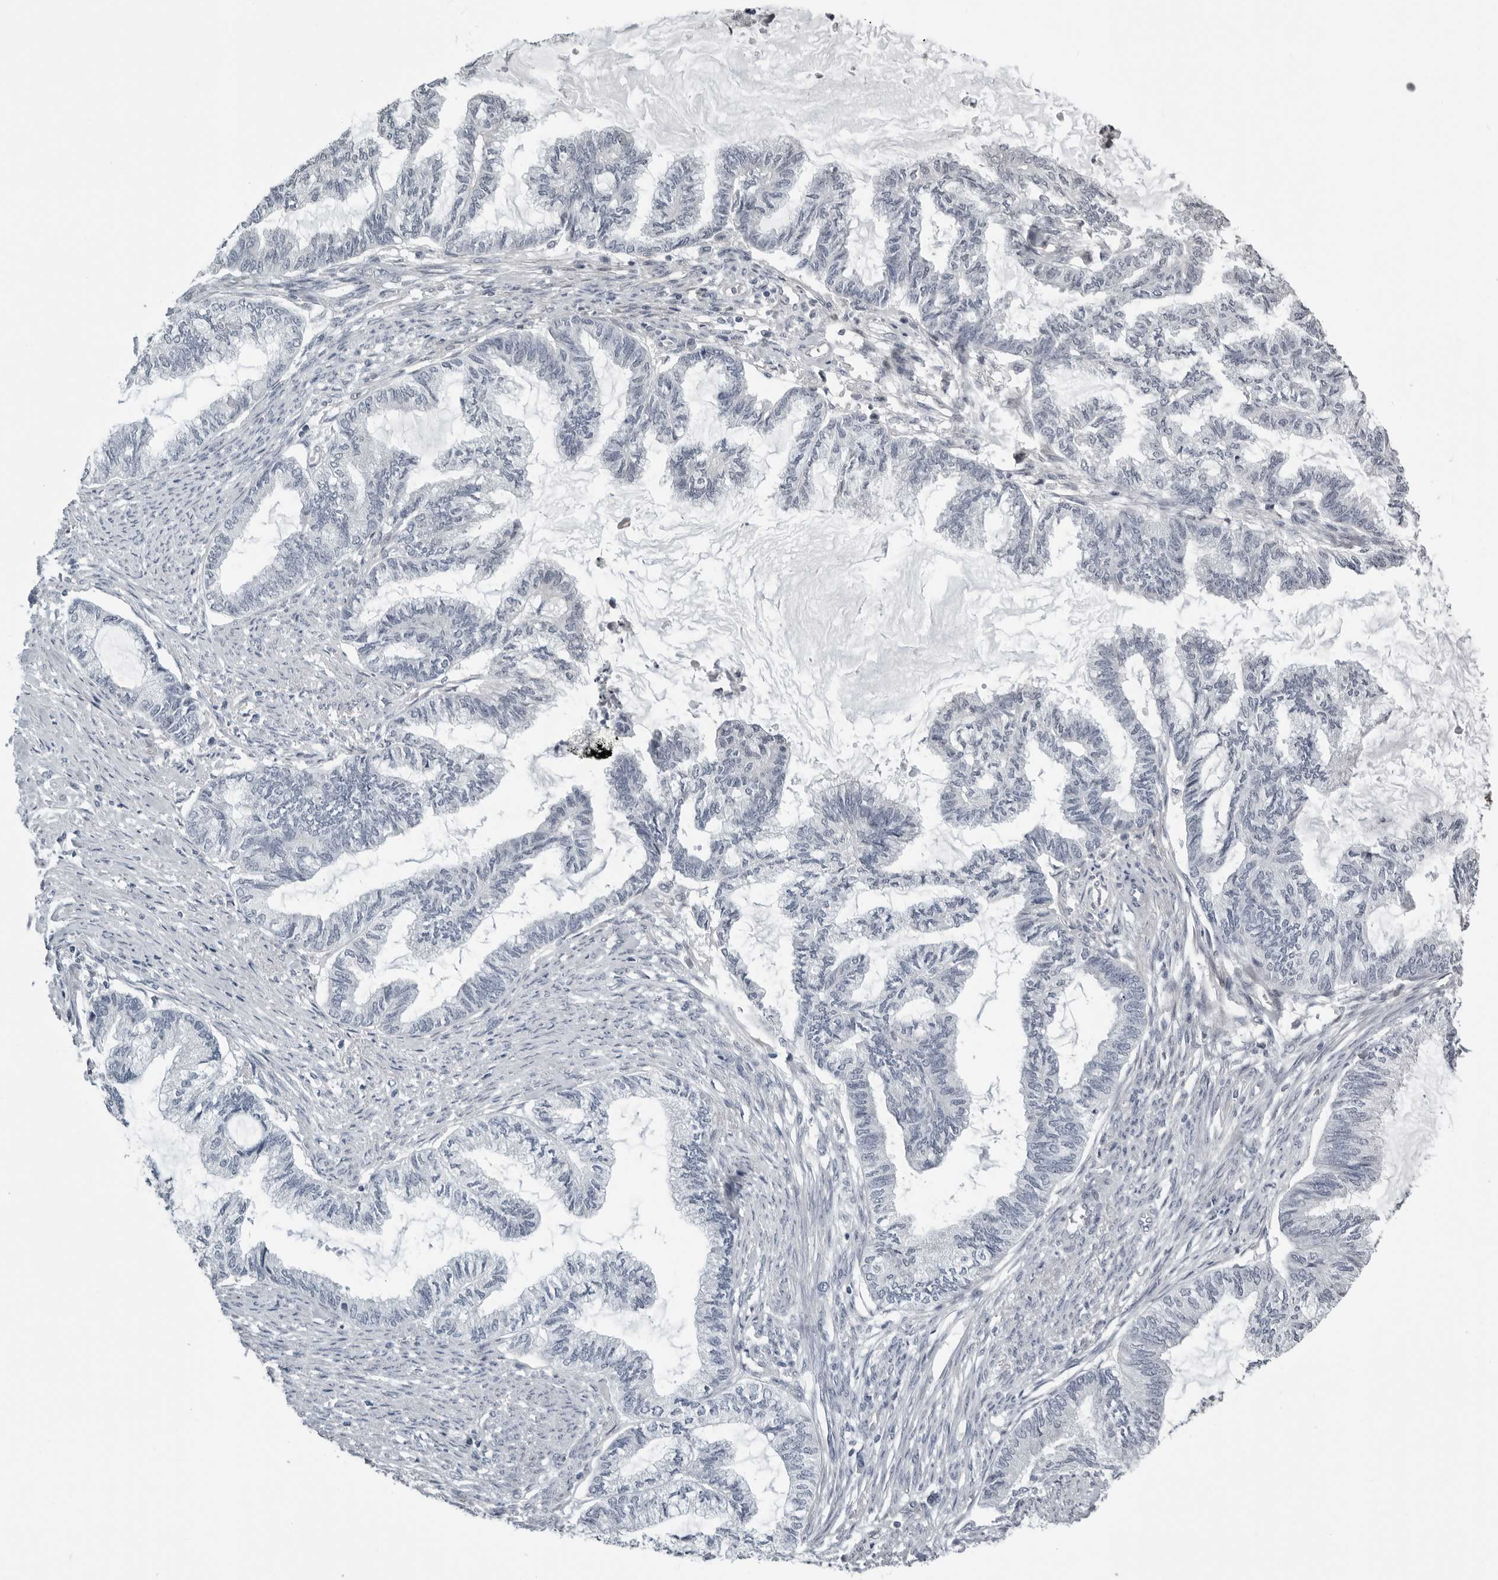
{"staining": {"intensity": "negative", "quantity": "none", "location": "none"}, "tissue": "endometrial cancer", "cell_type": "Tumor cells", "image_type": "cancer", "snomed": [{"axis": "morphology", "description": "Adenocarcinoma, NOS"}, {"axis": "topography", "description": "Endometrium"}], "caption": "This micrograph is of endometrial cancer (adenocarcinoma) stained with immunohistochemistry (IHC) to label a protein in brown with the nuclei are counter-stained blue. There is no positivity in tumor cells. Brightfield microscopy of immunohistochemistry (IHC) stained with DAB (brown) and hematoxylin (blue), captured at high magnification.", "gene": "PRRX2", "patient": {"sex": "female", "age": 86}}